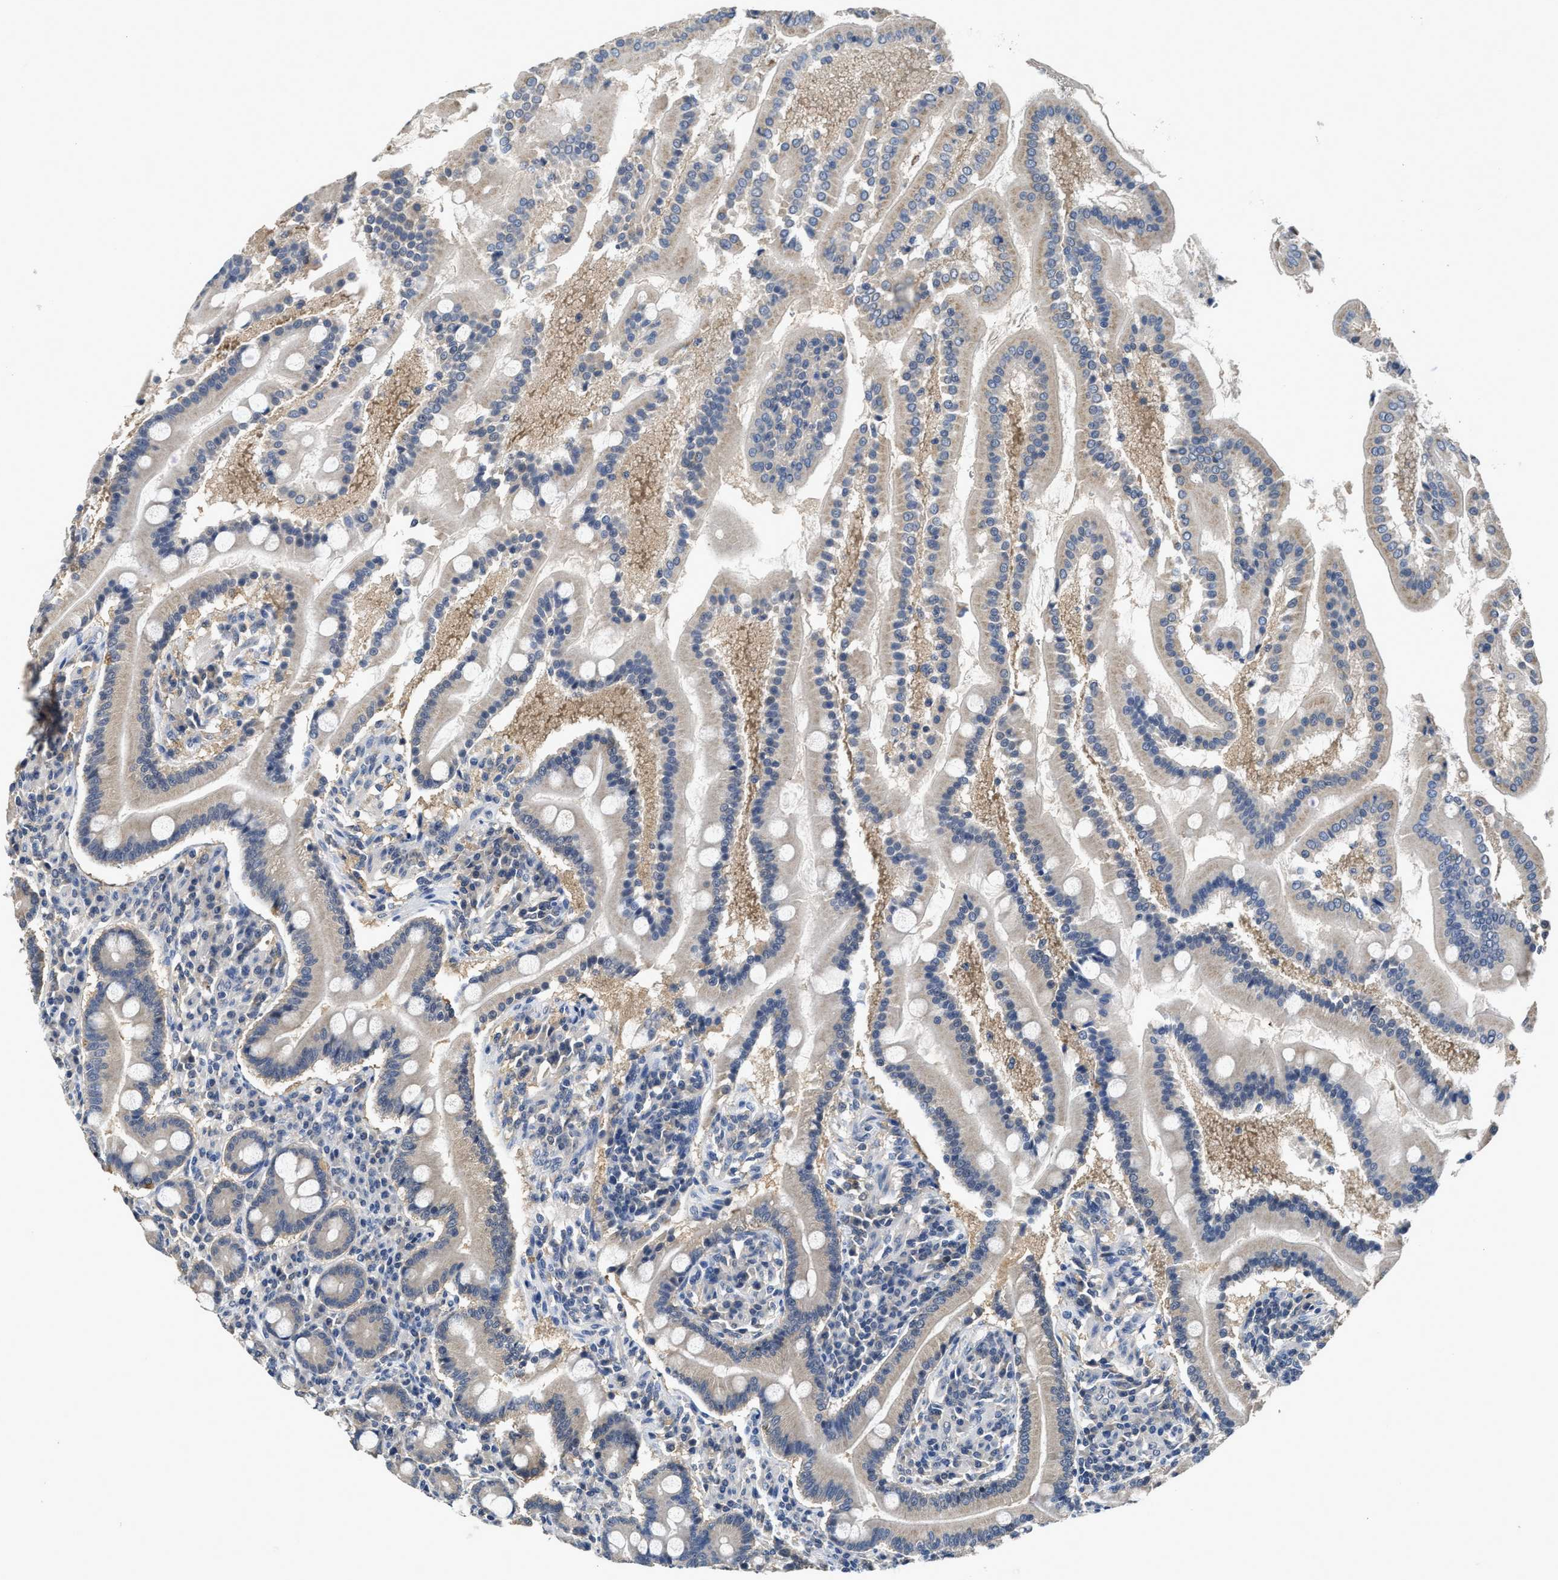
{"staining": {"intensity": "negative", "quantity": "none", "location": "none"}, "tissue": "duodenum", "cell_type": "Glandular cells", "image_type": "normal", "snomed": [{"axis": "morphology", "description": "Normal tissue, NOS"}, {"axis": "topography", "description": "Duodenum"}], "caption": "This is a image of IHC staining of benign duodenum, which shows no expression in glandular cells. (Stains: DAB (3,3'-diaminobenzidine) immunohistochemistry with hematoxylin counter stain, Microscopy: brightfield microscopy at high magnification).", "gene": "INHA", "patient": {"sex": "male", "age": 50}}